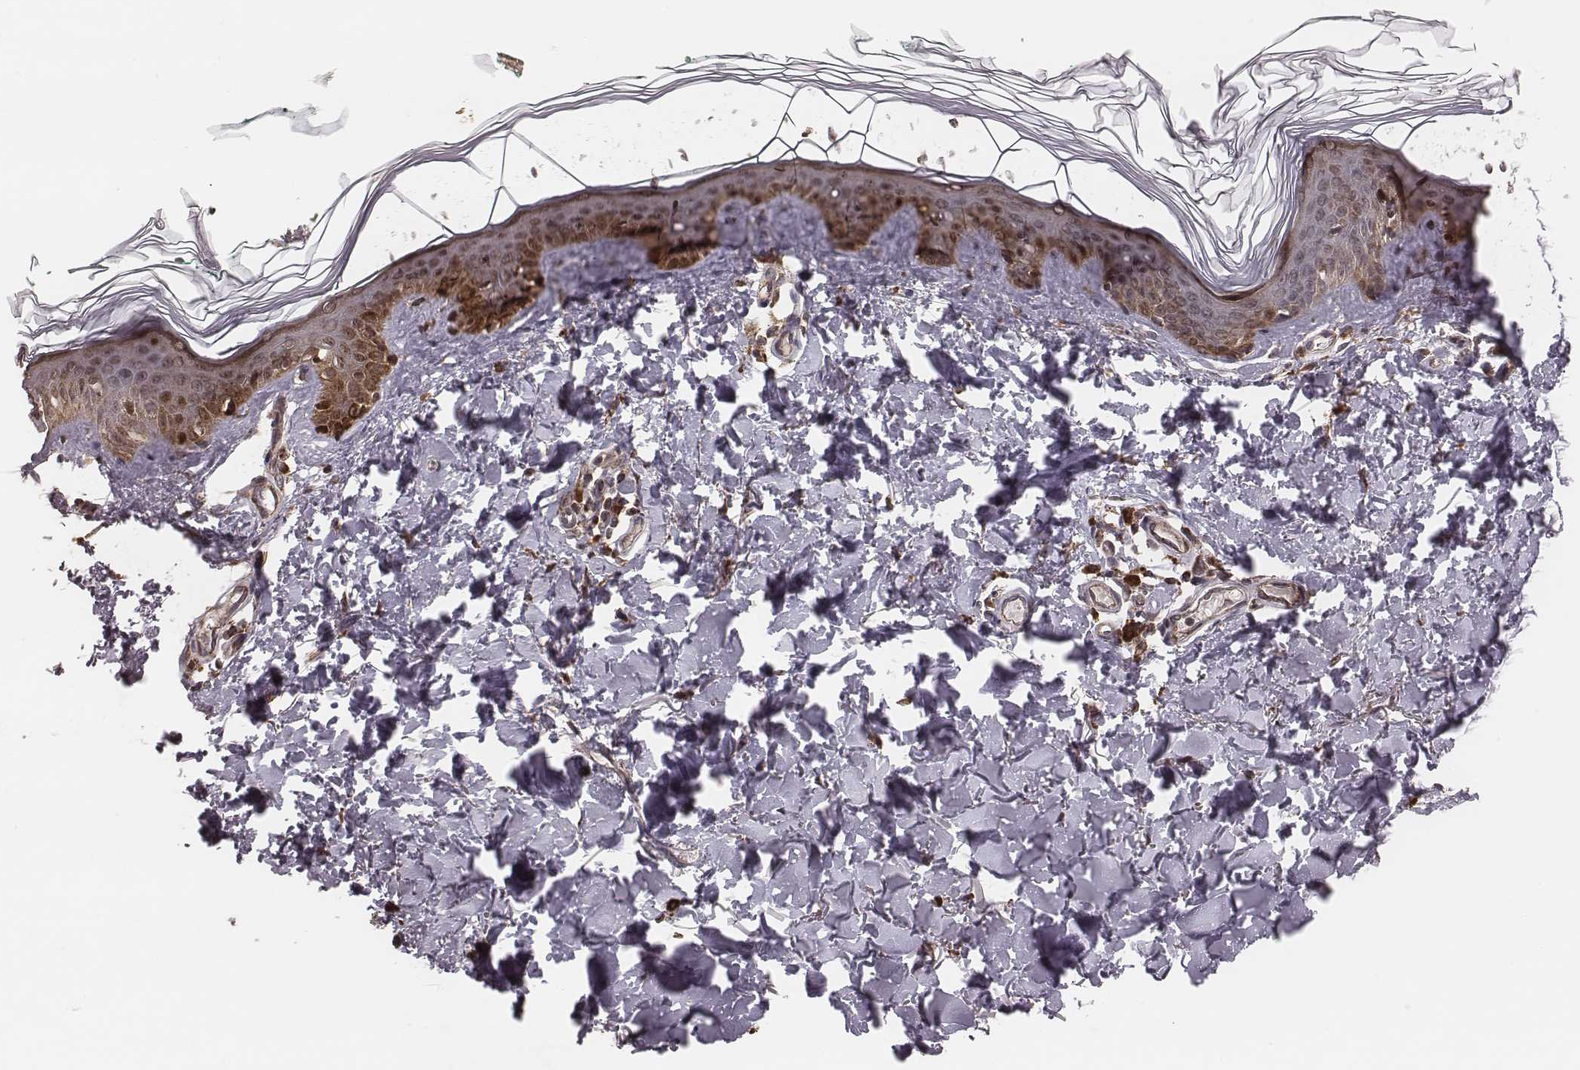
{"staining": {"intensity": "negative", "quantity": "none", "location": "none"}, "tissue": "skin", "cell_type": "Fibroblasts", "image_type": "normal", "snomed": [{"axis": "morphology", "description": "Normal tissue, NOS"}, {"axis": "topography", "description": "Skin"}, {"axis": "topography", "description": "Peripheral nerve tissue"}], "caption": "DAB (3,3'-diaminobenzidine) immunohistochemical staining of unremarkable human skin displays no significant staining in fibroblasts. (DAB (3,3'-diaminobenzidine) immunohistochemistry (IHC) visualized using brightfield microscopy, high magnification).", "gene": "ZDHHC21", "patient": {"sex": "female", "age": 45}}